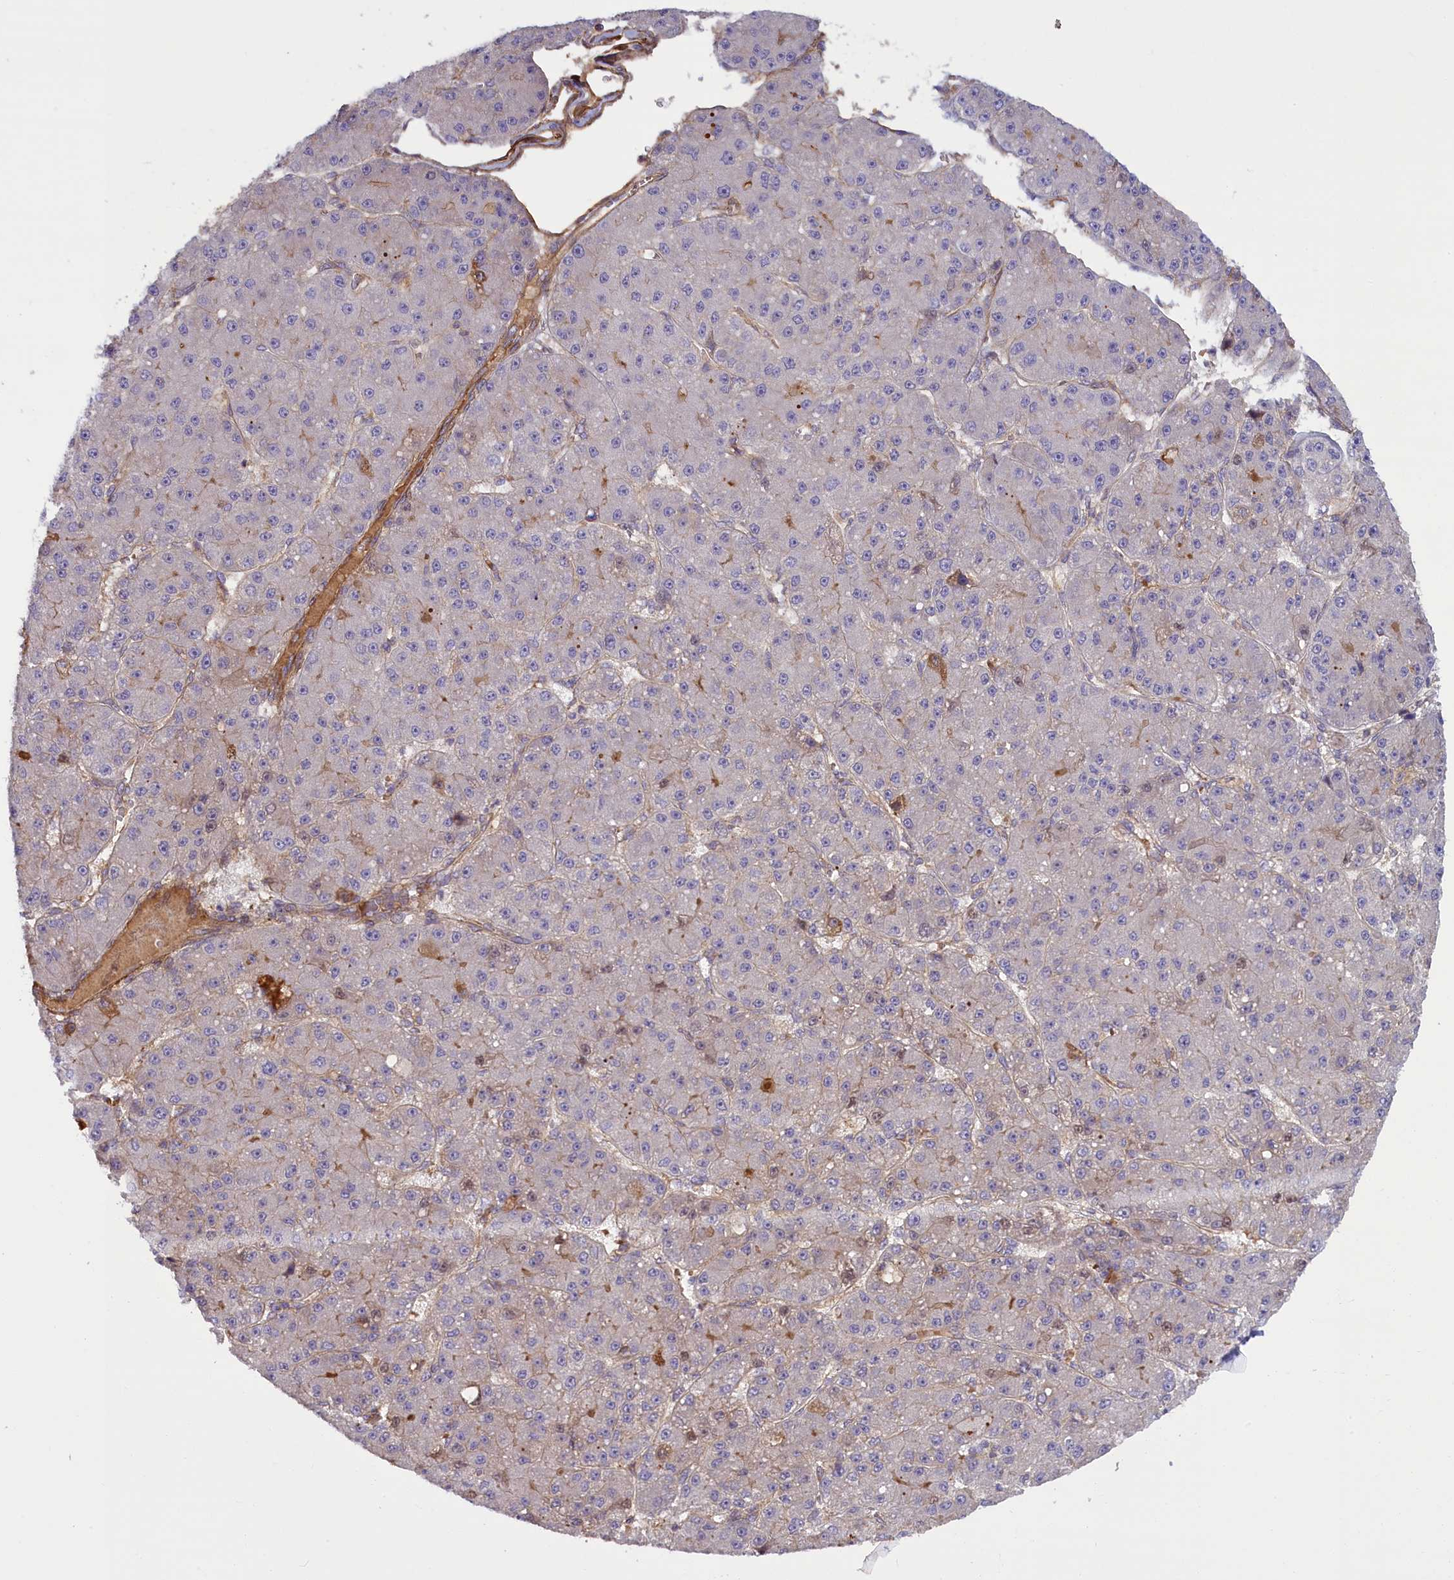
{"staining": {"intensity": "negative", "quantity": "none", "location": "none"}, "tissue": "liver cancer", "cell_type": "Tumor cells", "image_type": "cancer", "snomed": [{"axis": "morphology", "description": "Carcinoma, Hepatocellular, NOS"}, {"axis": "topography", "description": "Liver"}], "caption": "Immunohistochemistry (IHC) histopathology image of neoplastic tissue: liver cancer (hepatocellular carcinoma) stained with DAB demonstrates no significant protein positivity in tumor cells.", "gene": "FUZ", "patient": {"sex": "male", "age": 67}}